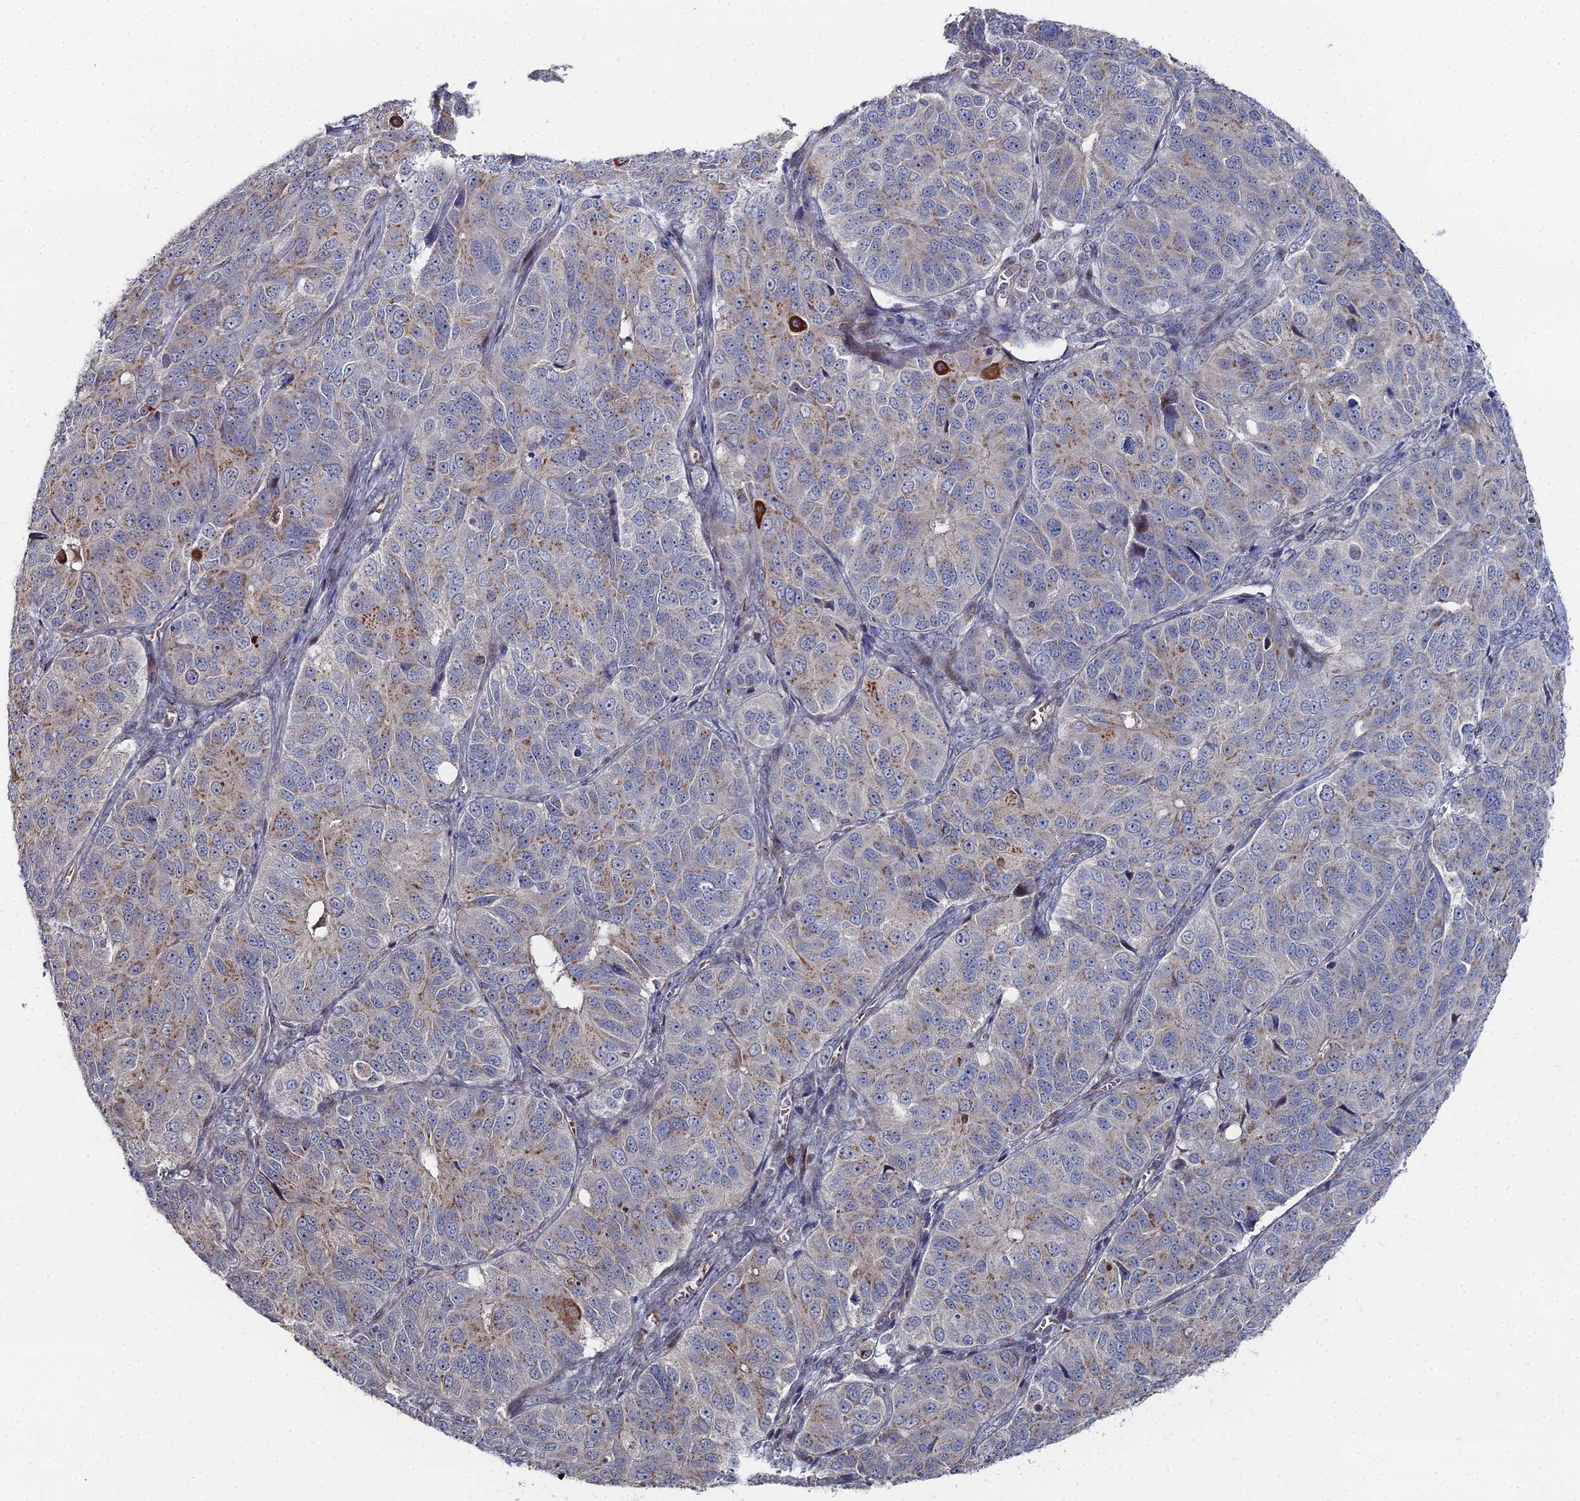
{"staining": {"intensity": "moderate", "quantity": "<25%", "location": "cytoplasmic/membranous"}, "tissue": "ovarian cancer", "cell_type": "Tumor cells", "image_type": "cancer", "snomed": [{"axis": "morphology", "description": "Carcinoma, endometroid"}, {"axis": "topography", "description": "Ovary"}], "caption": "IHC of ovarian endometroid carcinoma demonstrates low levels of moderate cytoplasmic/membranous positivity in approximately <25% of tumor cells. The staining is performed using DAB brown chromogen to label protein expression. The nuclei are counter-stained blue using hematoxylin.", "gene": "SGMS1", "patient": {"sex": "female", "age": 51}}